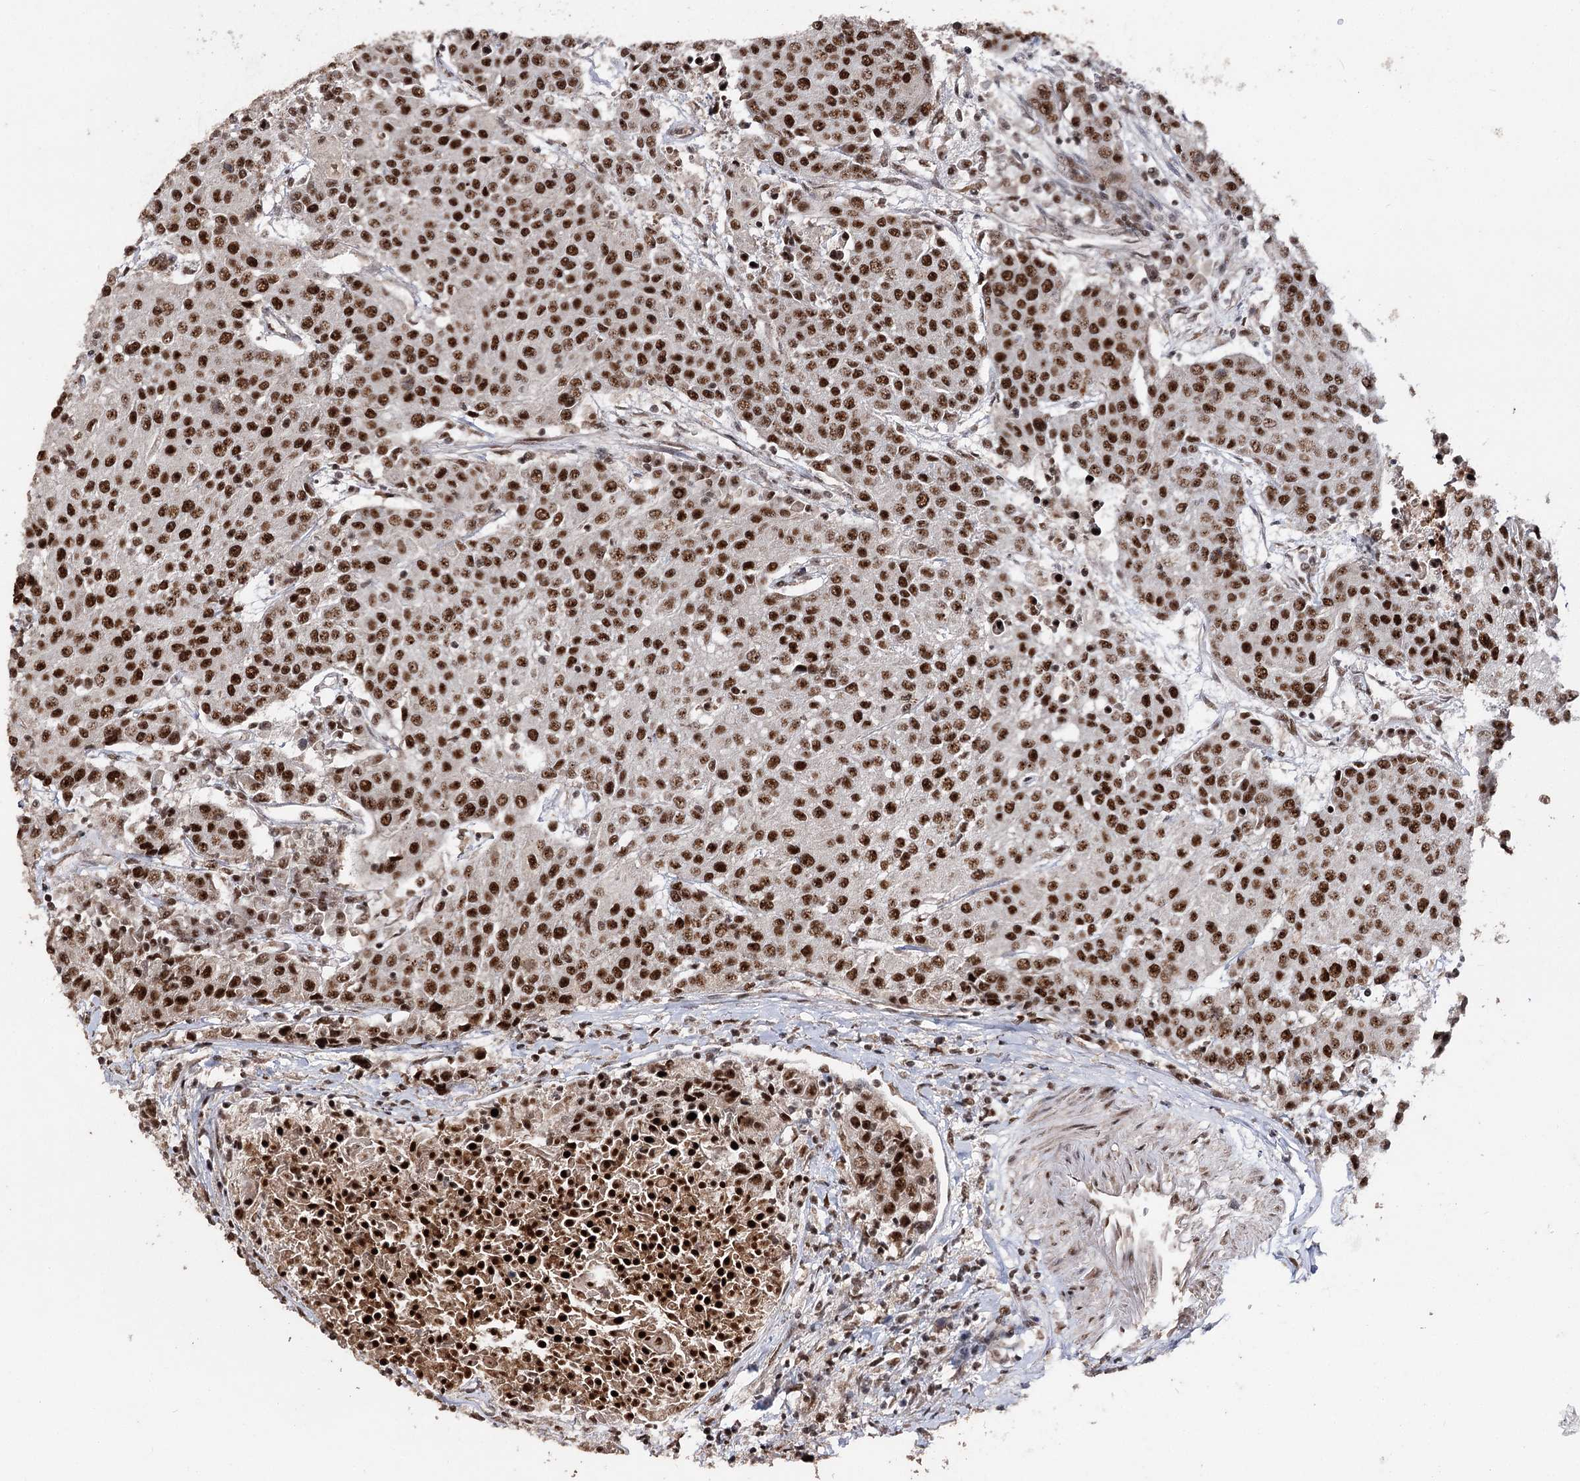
{"staining": {"intensity": "strong", "quantity": ">75%", "location": "nuclear"}, "tissue": "urothelial cancer", "cell_type": "Tumor cells", "image_type": "cancer", "snomed": [{"axis": "morphology", "description": "Urothelial carcinoma, High grade"}, {"axis": "topography", "description": "Urinary bladder"}], "caption": "A high amount of strong nuclear expression is identified in approximately >75% of tumor cells in urothelial carcinoma (high-grade) tissue. The protein of interest is stained brown, and the nuclei are stained in blue (DAB (3,3'-diaminobenzidine) IHC with brightfield microscopy, high magnification).", "gene": "U2SURP", "patient": {"sex": "female", "age": 85}}